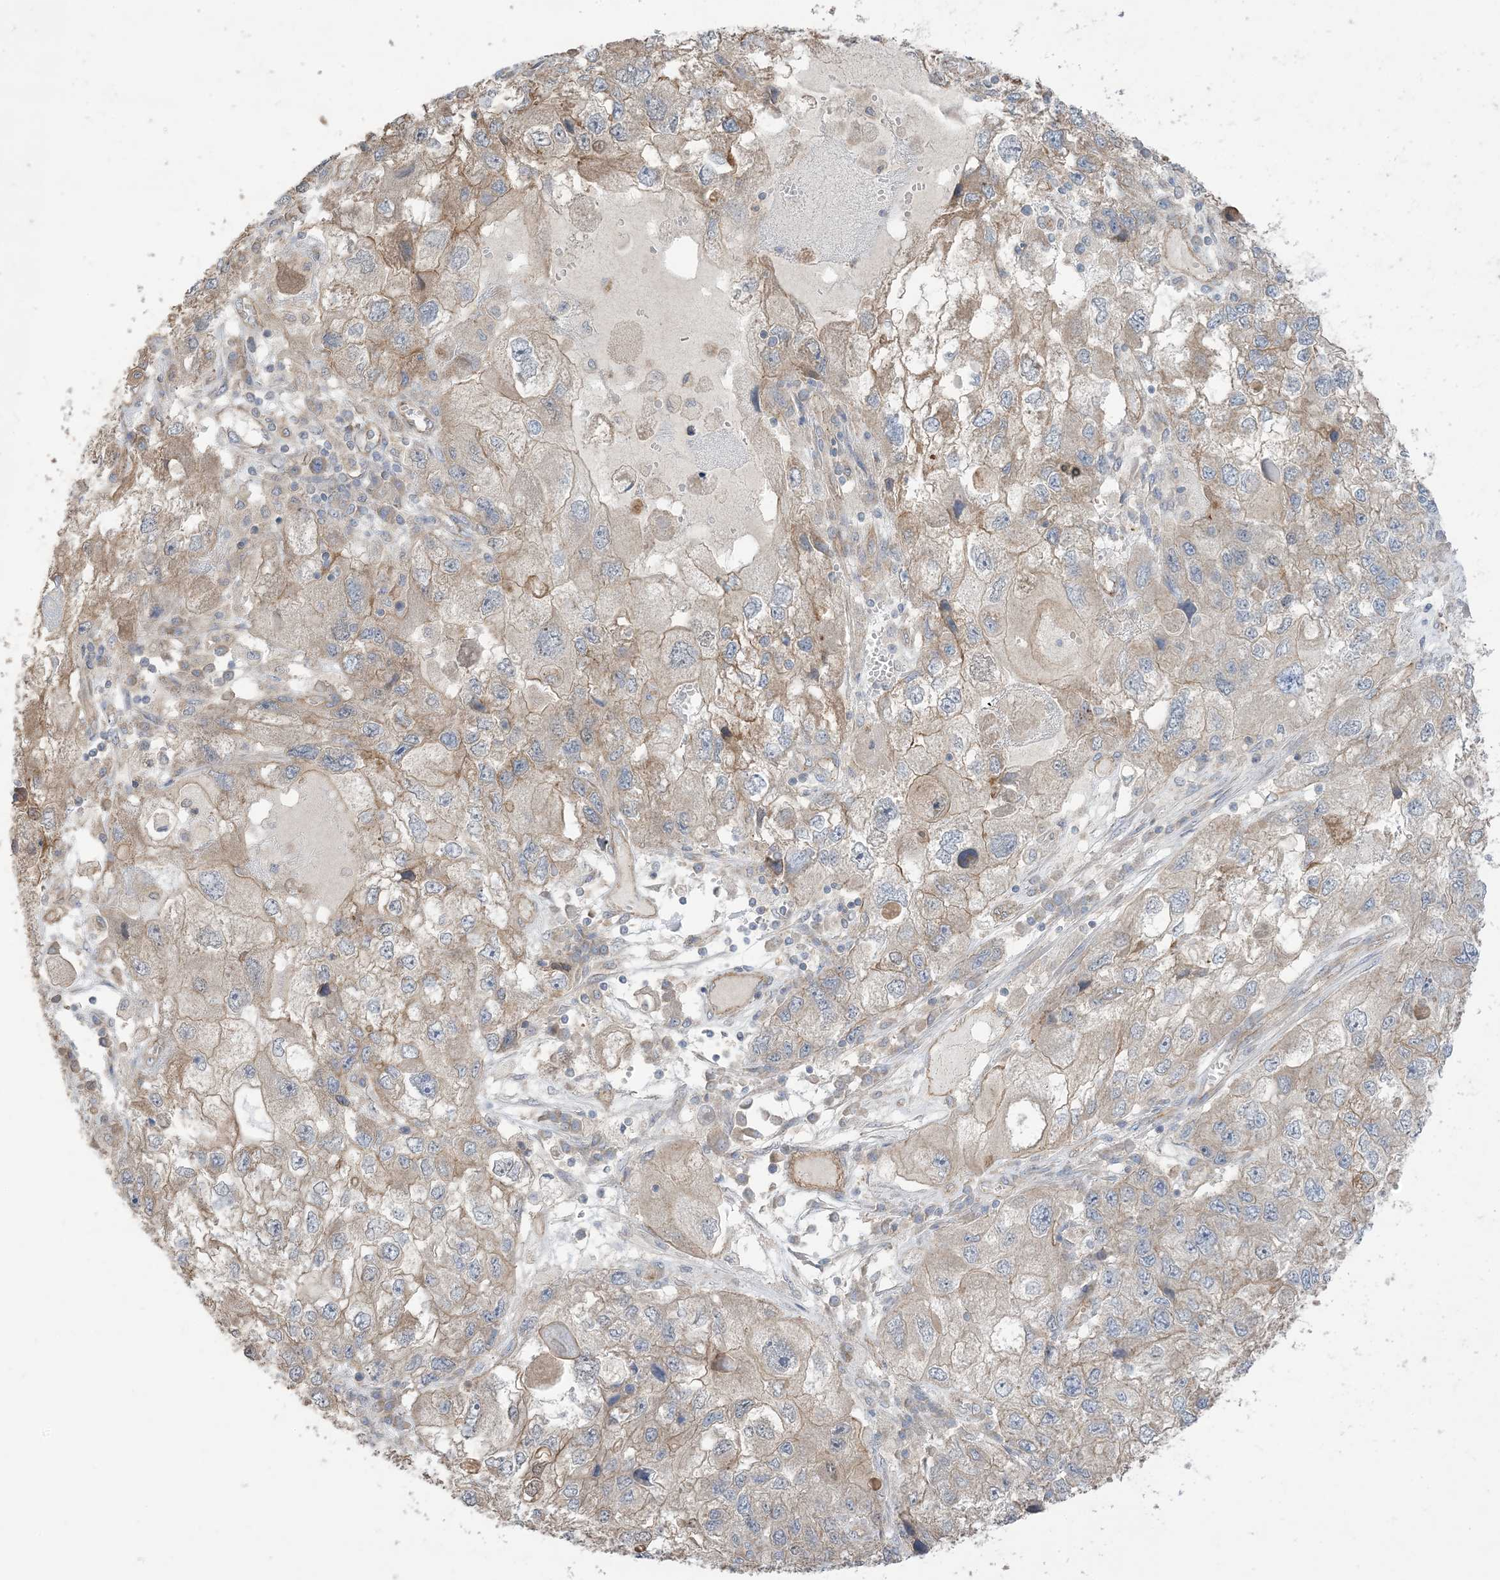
{"staining": {"intensity": "moderate", "quantity": "25%-75%", "location": "cytoplasmic/membranous"}, "tissue": "endometrial cancer", "cell_type": "Tumor cells", "image_type": "cancer", "snomed": [{"axis": "morphology", "description": "Adenocarcinoma, NOS"}, {"axis": "topography", "description": "Endometrium"}], "caption": "IHC photomicrograph of human endometrial cancer stained for a protein (brown), which shows medium levels of moderate cytoplasmic/membranous staining in about 25%-75% of tumor cells.", "gene": "CCNY", "patient": {"sex": "female", "age": 49}}